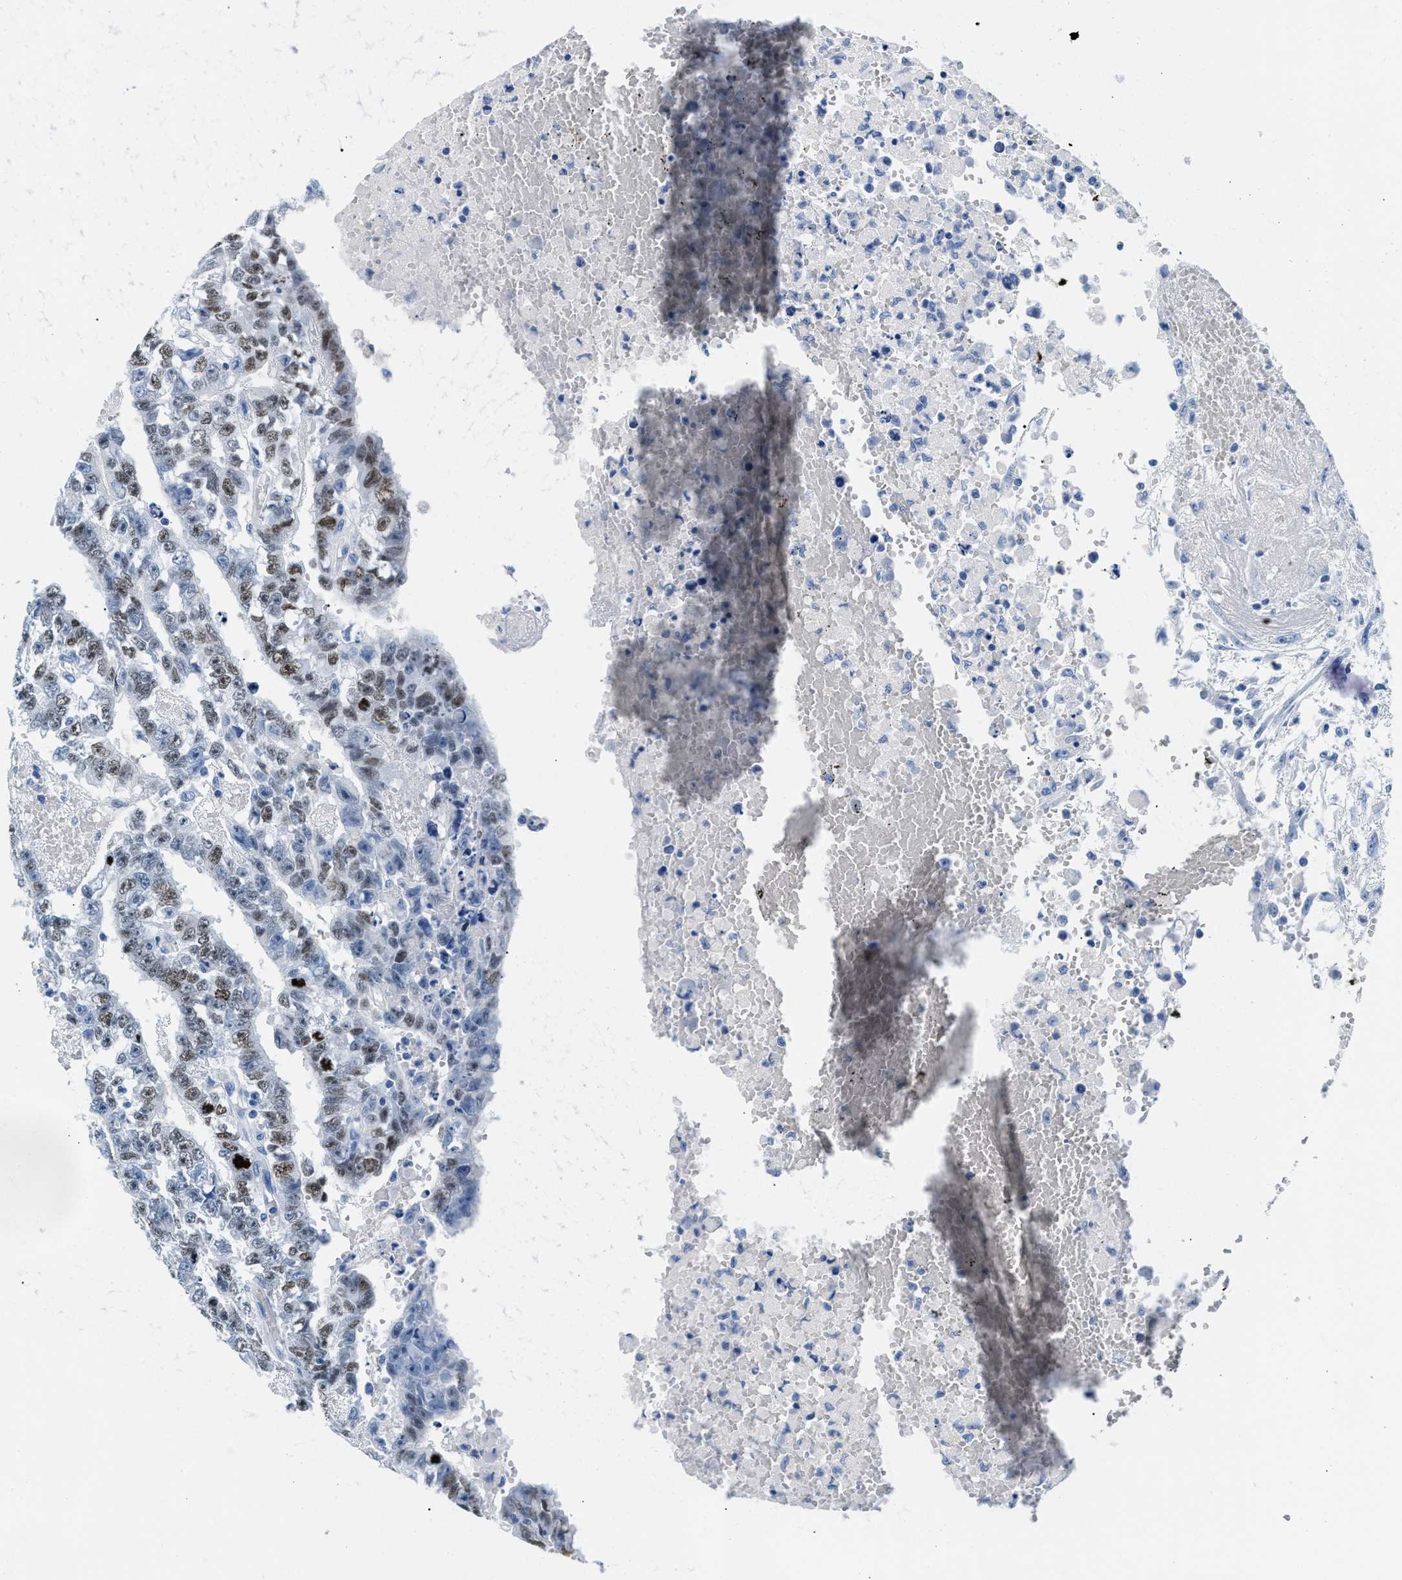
{"staining": {"intensity": "moderate", "quantity": "25%-75%", "location": "nuclear"}, "tissue": "testis cancer", "cell_type": "Tumor cells", "image_type": "cancer", "snomed": [{"axis": "morphology", "description": "Carcinoma, Embryonal, NOS"}, {"axis": "topography", "description": "Testis"}], "caption": "A brown stain shows moderate nuclear positivity of a protein in testis cancer (embryonal carcinoma) tumor cells. The protein is shown in brown color, while the nuclei are stained blue.", "gene": "CPS1", "patient": {"sex": "male", "age": 25}}